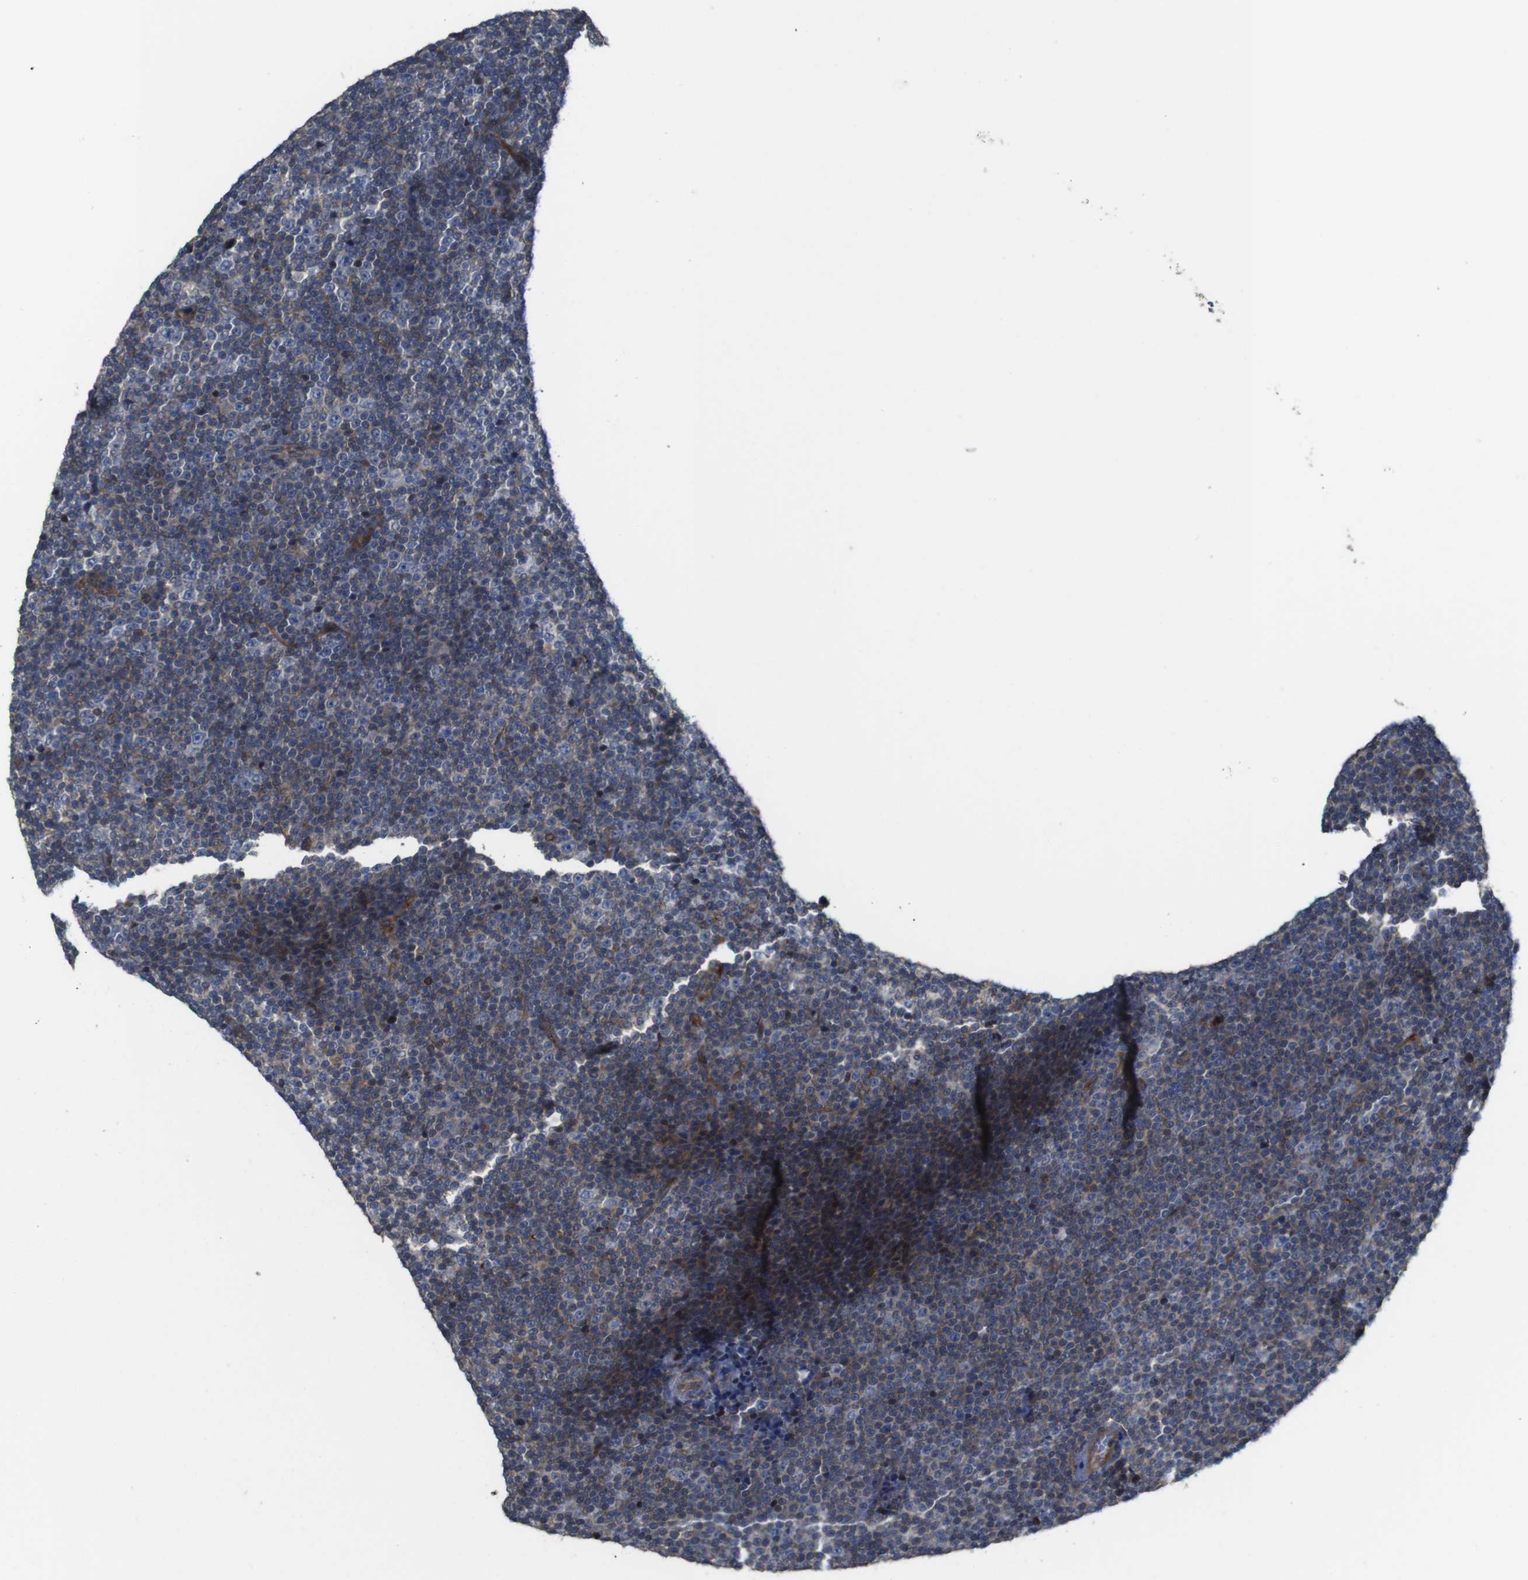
{"staining": {"intensity": "weak", "quantity": ">75%", "location": "cytoplasmic/membranous"}, "tissue": "lymphoma", "cell_type": "Tumor cells", "image_type": "cancer", "snomed": [{"axis": "morphology", "description": "Malignant lymphoma, non-Hodgkin's type, Low grade"}, {"axis": "topography", "description": "Lymph node"}], "caption": "Immunohistochemistry histopathology image of human lymphoma stained for a protein (brown), which demonstrates low levels of weak cytoplasmic/membranous staining in about >75% of tumor cells.", "gene": "PCOLCE2", "patient": {"sex": "female", "age": 67}}